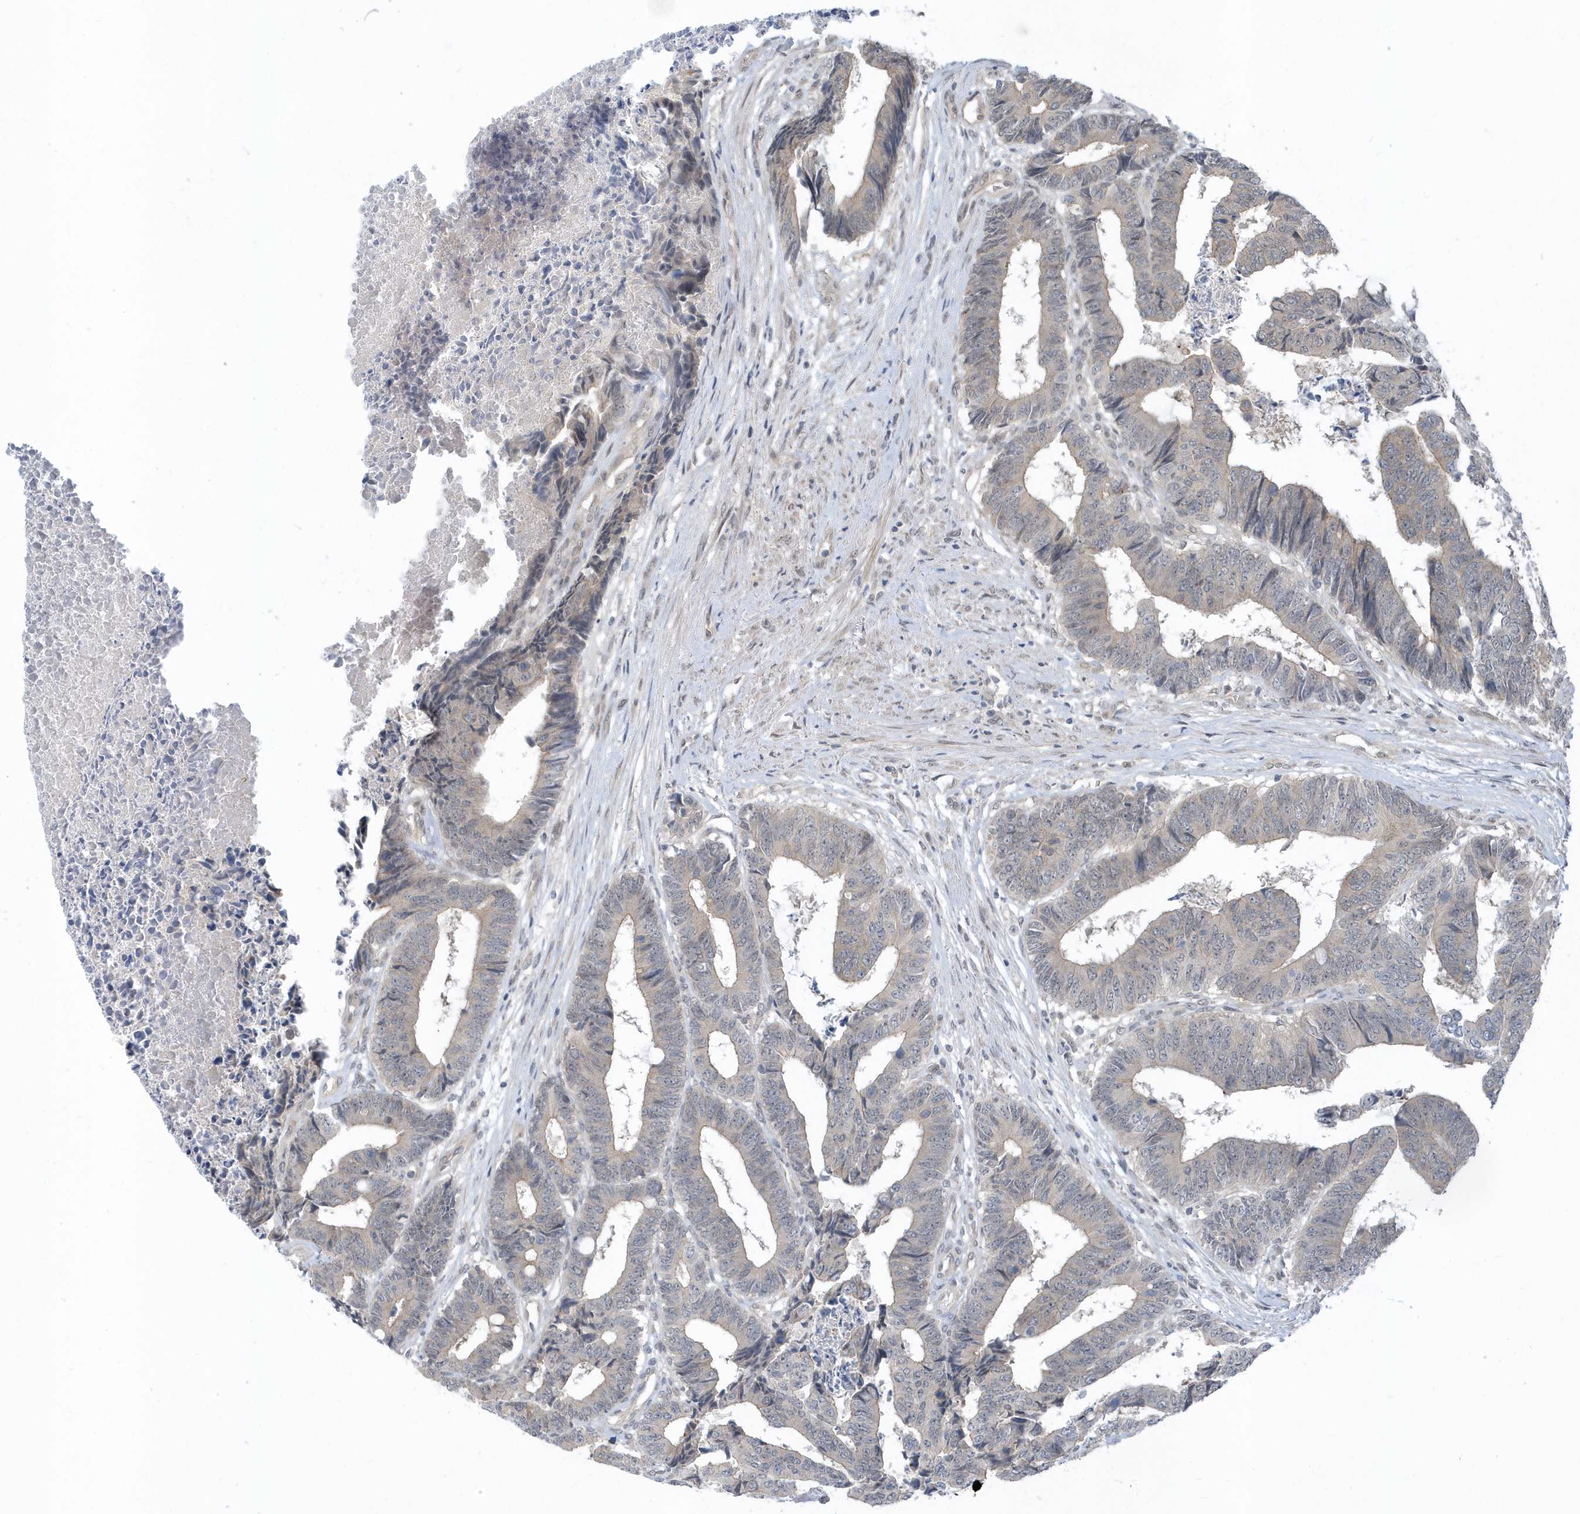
{"staining": {"intensity": "negative", "quantity": "none", "location": "none"}, "tissue": "colorectal cancer", "cell_type": "Tumor cells", "image_type": "cancer", "snomed": [{"axis": "morphology", "description": "Adenocarcinoma, NOS"}, {"axis": "topography", "description": "Rectum"}], "caption": "Colorectal cancer stained for a protein using IHC shows no expression tumor cells.", "gene": "USP53", "patient": {"sex": "male", "age": 84}}